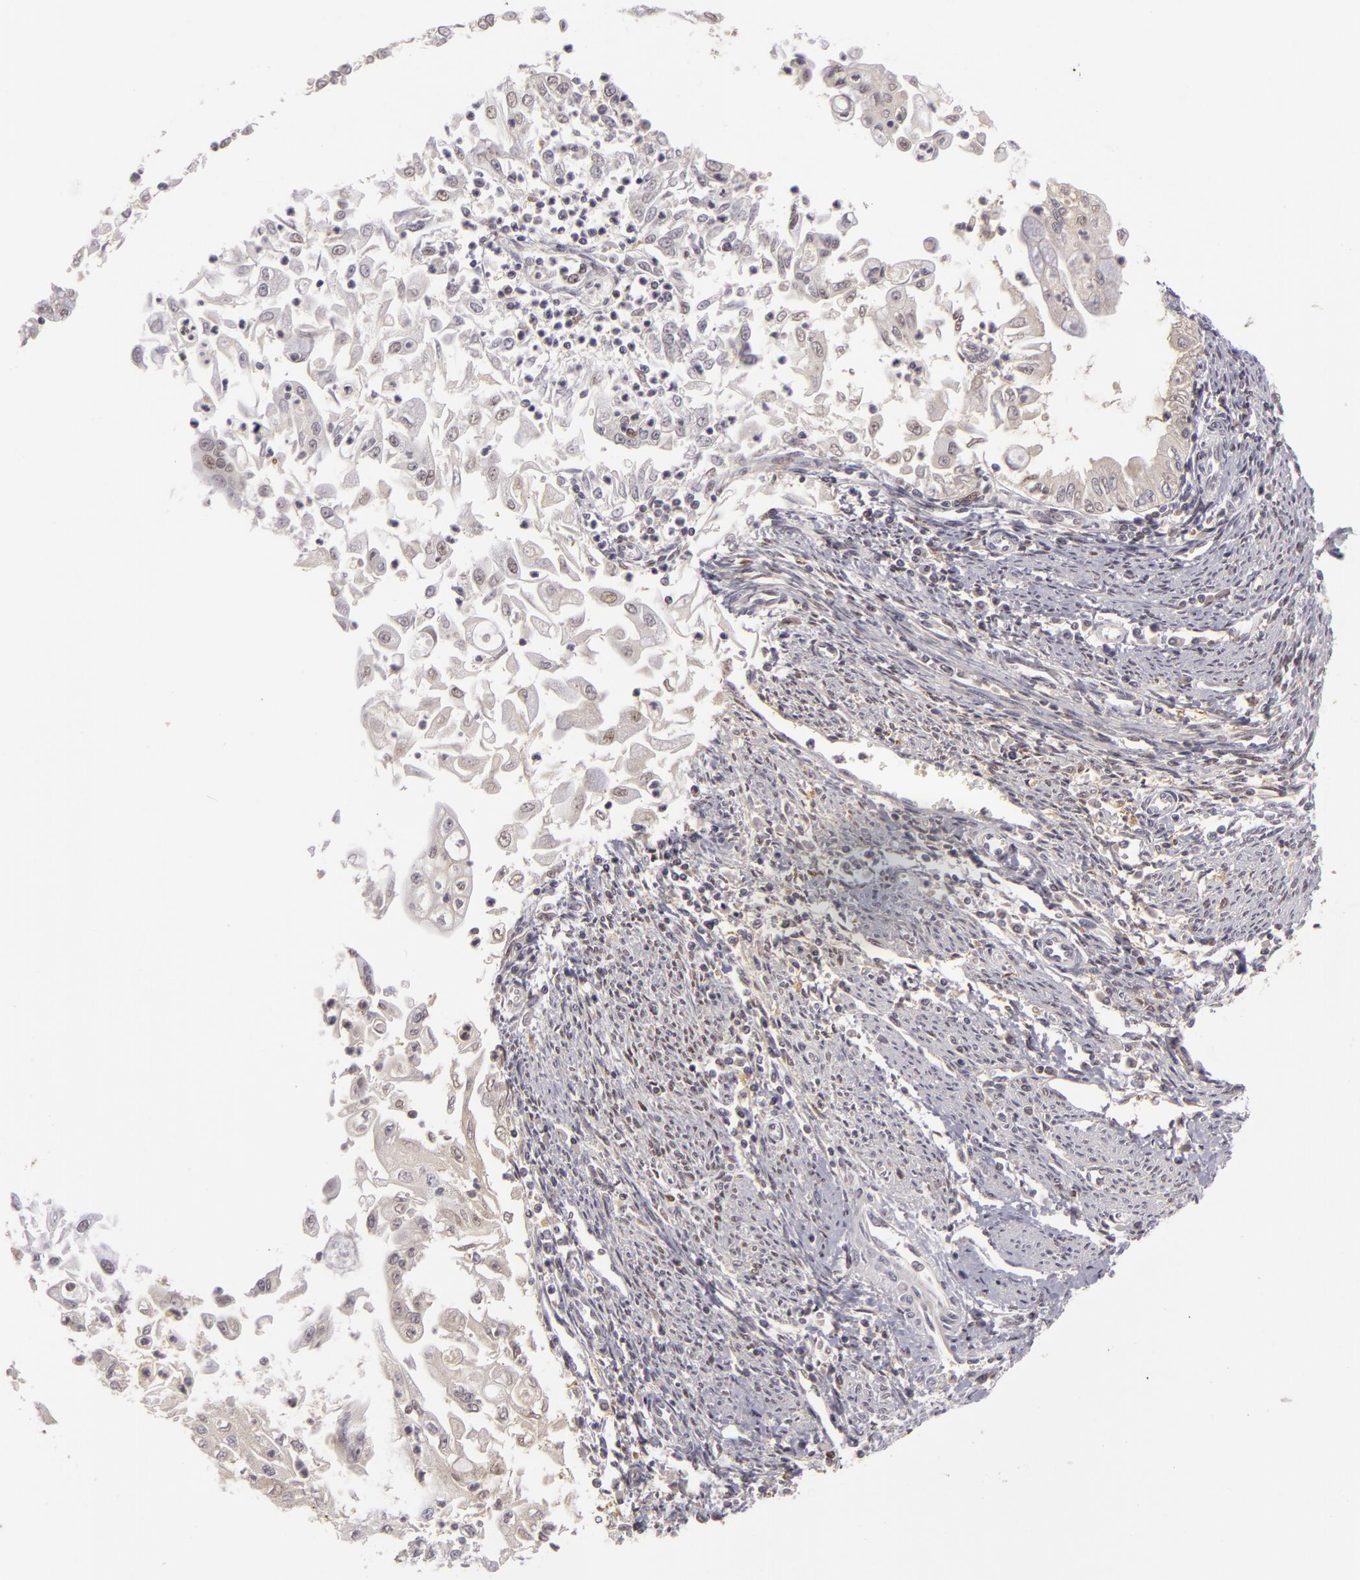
{"staining": {"intensity": "negative", "quantity": "none", "location": "none"}, "tissue": "endometrial cancer", "cell_type": "Tumor cells", "image_type": "cancer", "snomed": [{"axis": "morphology", "description": "Adenocarcinoma, NOS"}, {"axis": "topography", "description": "Endometrium"}], "caption": "There is no significant staining in tumor cells of endometrial cancer.", "gene": "GNPDA1", "patient": {"sex": "female", "age": 75}}